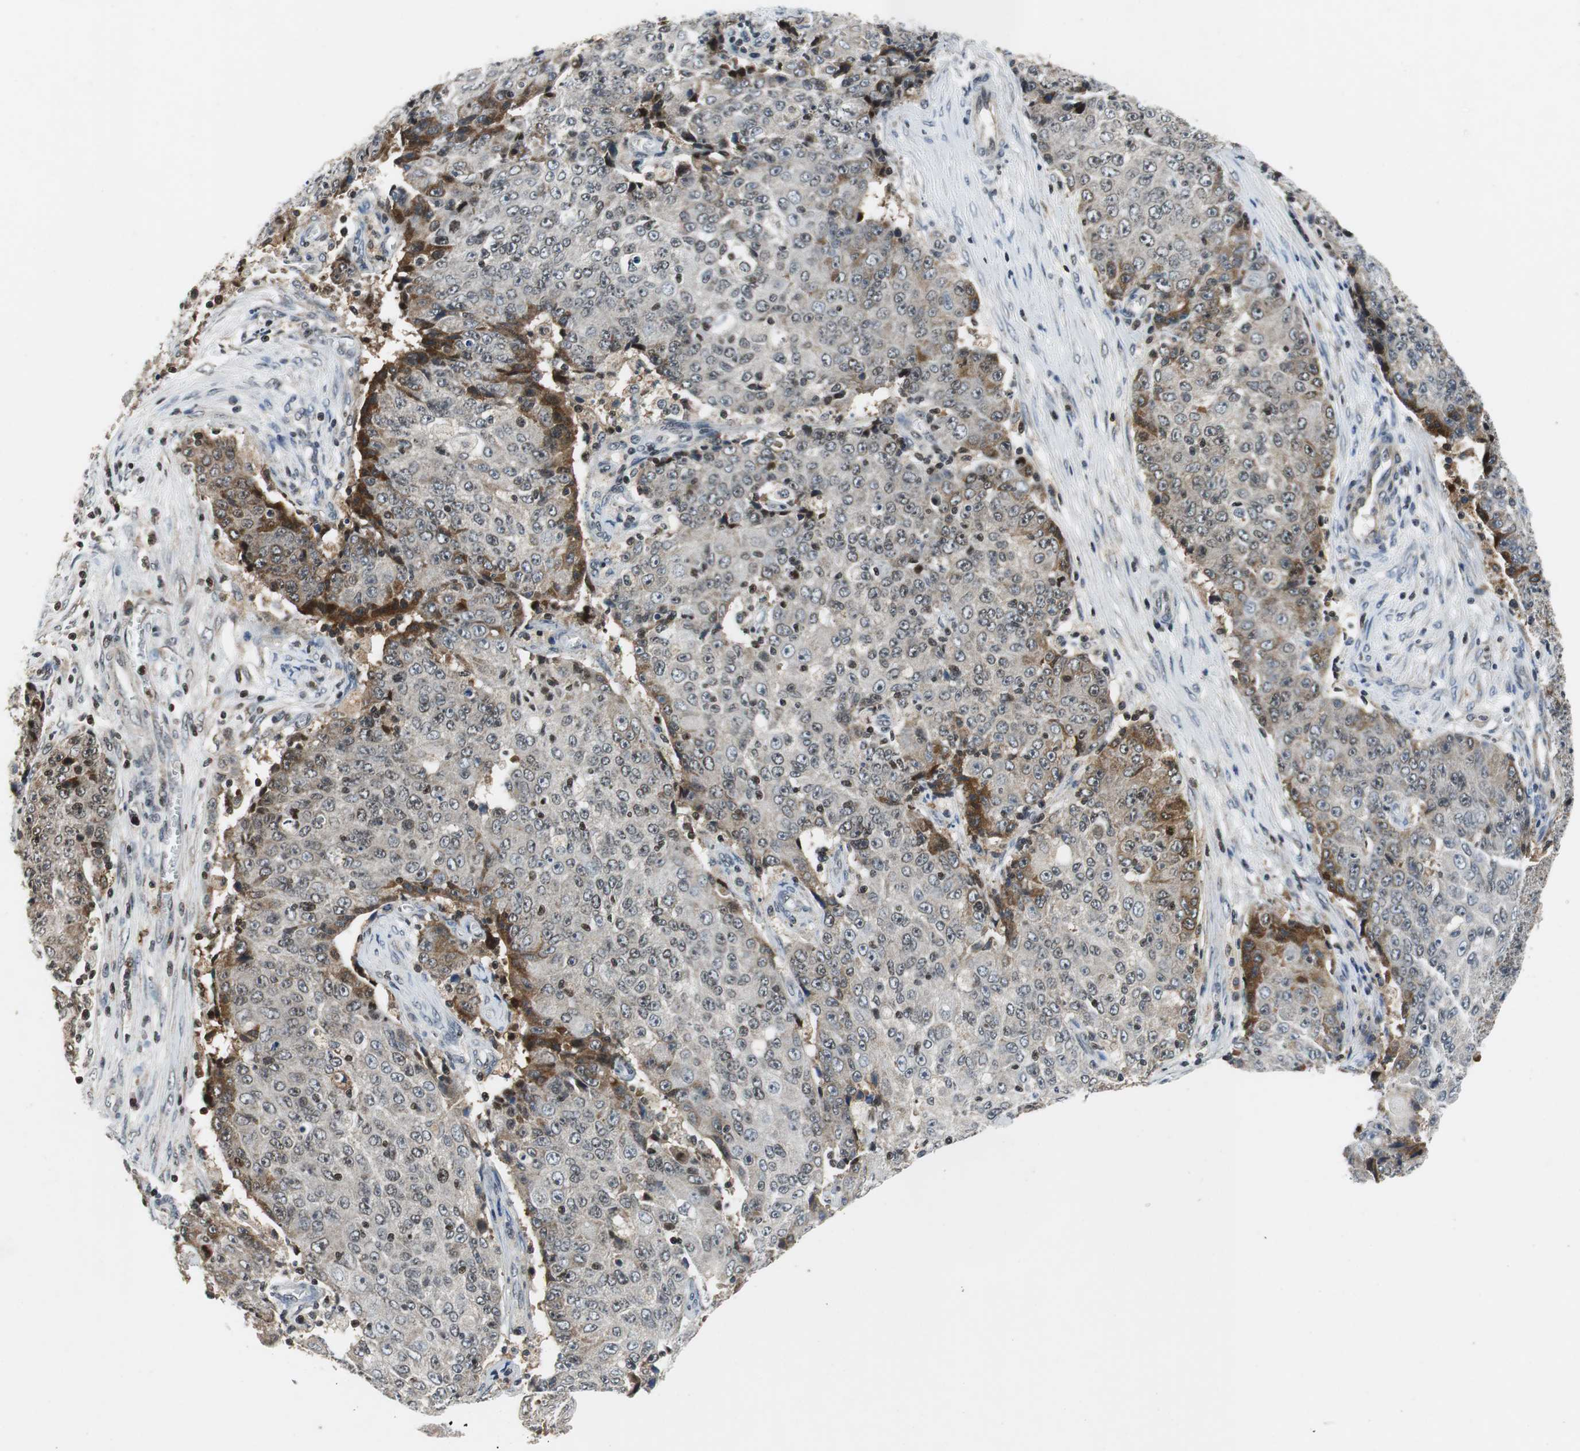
{"staining": {"intensity": "weak", "quantity": "25%-75%", "location": "cytoplasmic/membranous,nuclear"}, "tissue": "ovarian cancer", "cell_type": "Tumor cells", "image_type": "cancer", "snomed": [{"axis": "morphology", "description": "Carcinoma, endometroid"}, {"axis": "topography", "description": "Ovary"}], "caption": "Protein staining of ovarian endometroid carcinoma tissue exhibits weak cytoplasmic/membranous and nuclear expression in about 25%-75% of tumor cells. (DAB IHC with brightfield microscopy, high magnification).", "gene": "ORM1", "patient": {"sex": "female", "age": 42}}